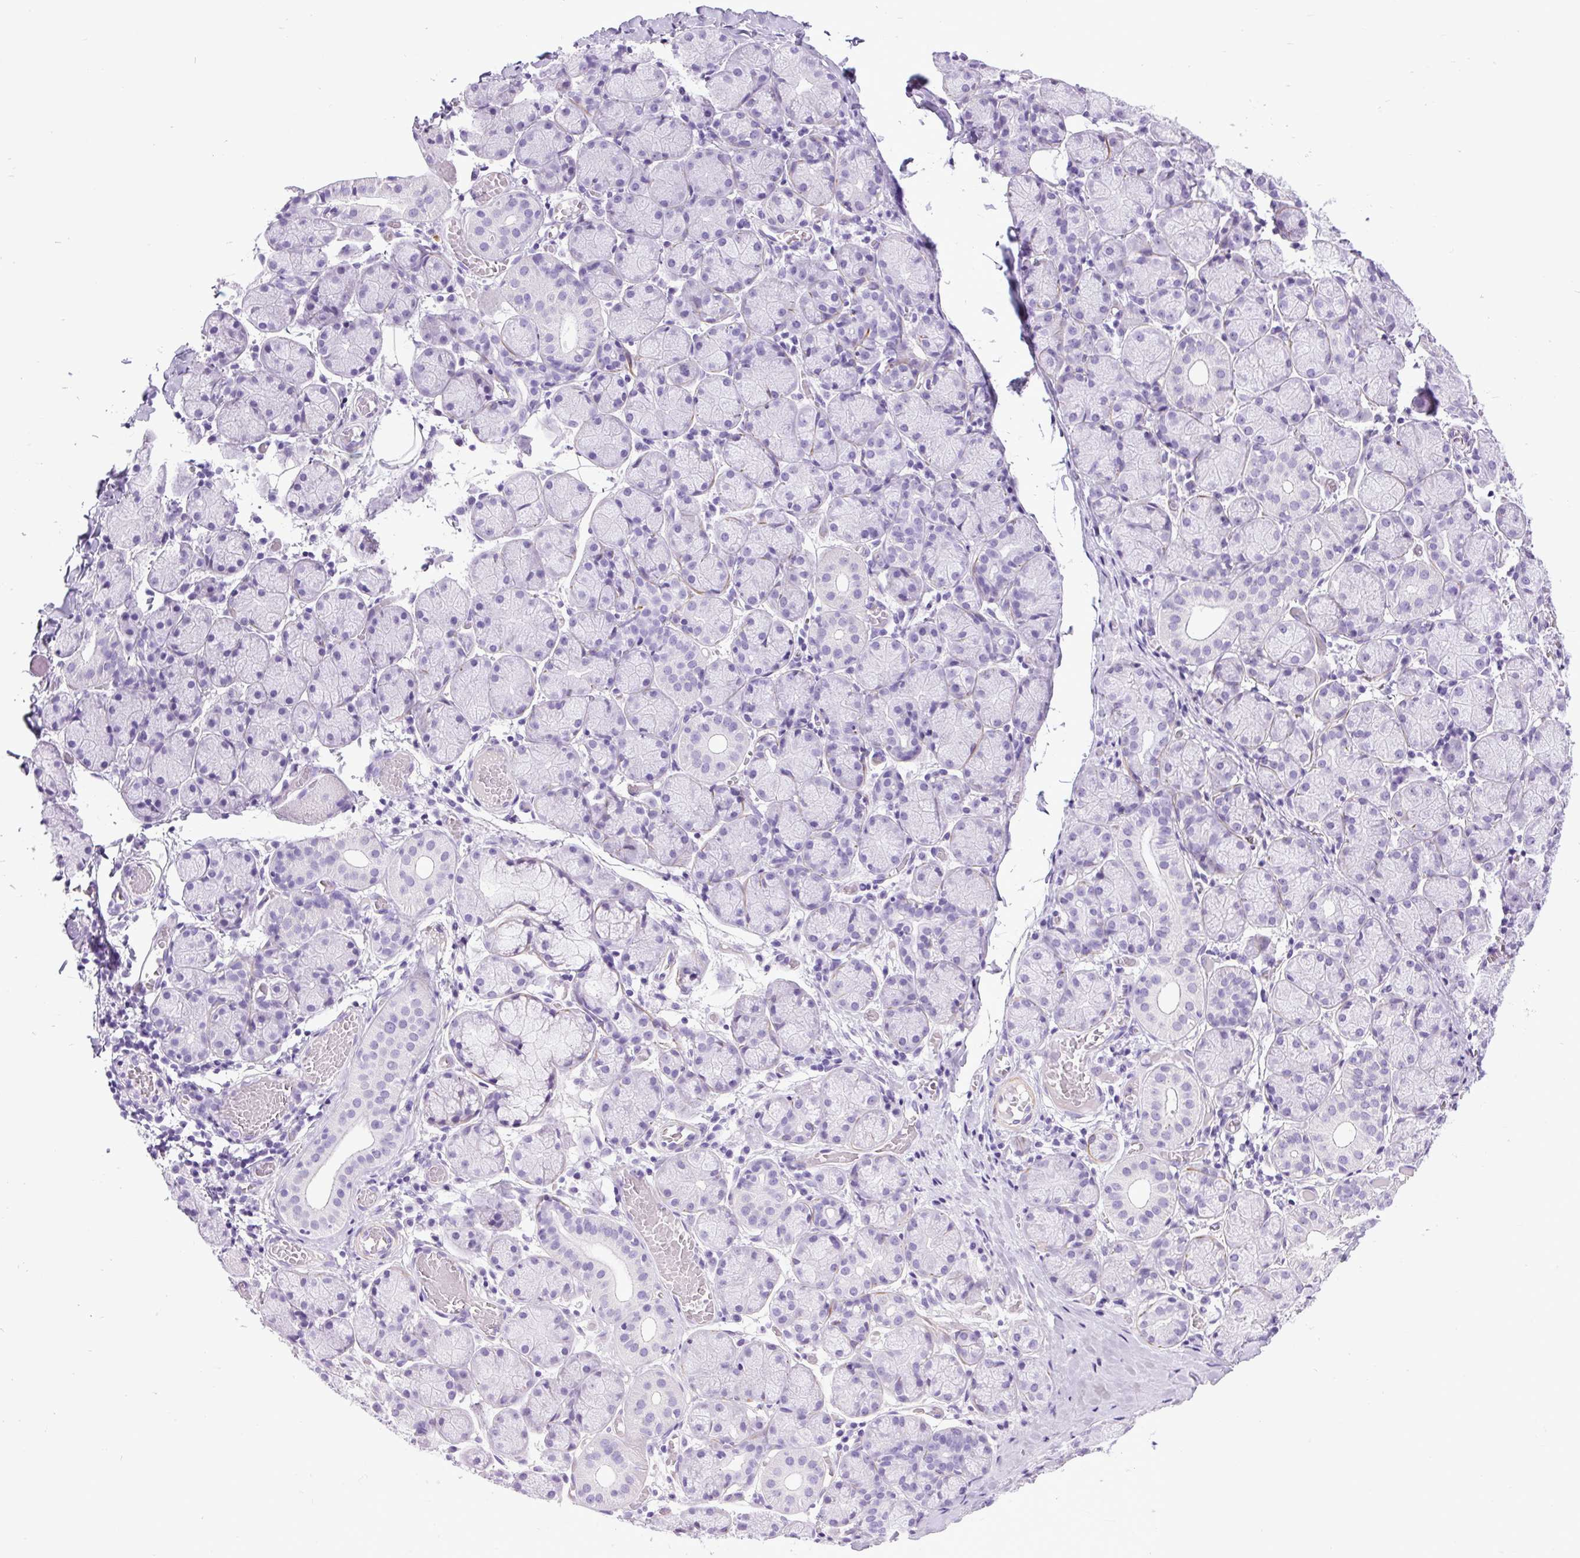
{"staining": {"intensity": "negative", "quantity": "none", "location": "none"}, "tissue": "salivary gland", "cell_type": "Glandular cells", "image_type": "normal", "snomed": [{"axis": "morphology", "description": "Normal tissue, NOS"}, {"axis": "topography", "description": "Salivary gland"}], "caption": "IHC image of unremarkable salivary gland: human salivary gland stained with DAB exhibits no significant protein expression in glandular cells. (DAB immunohistochemistry (IHC) with hematoxylin counter stain).", "gene": "DPP6", "patient": {"sex": "female", "age": 24}}